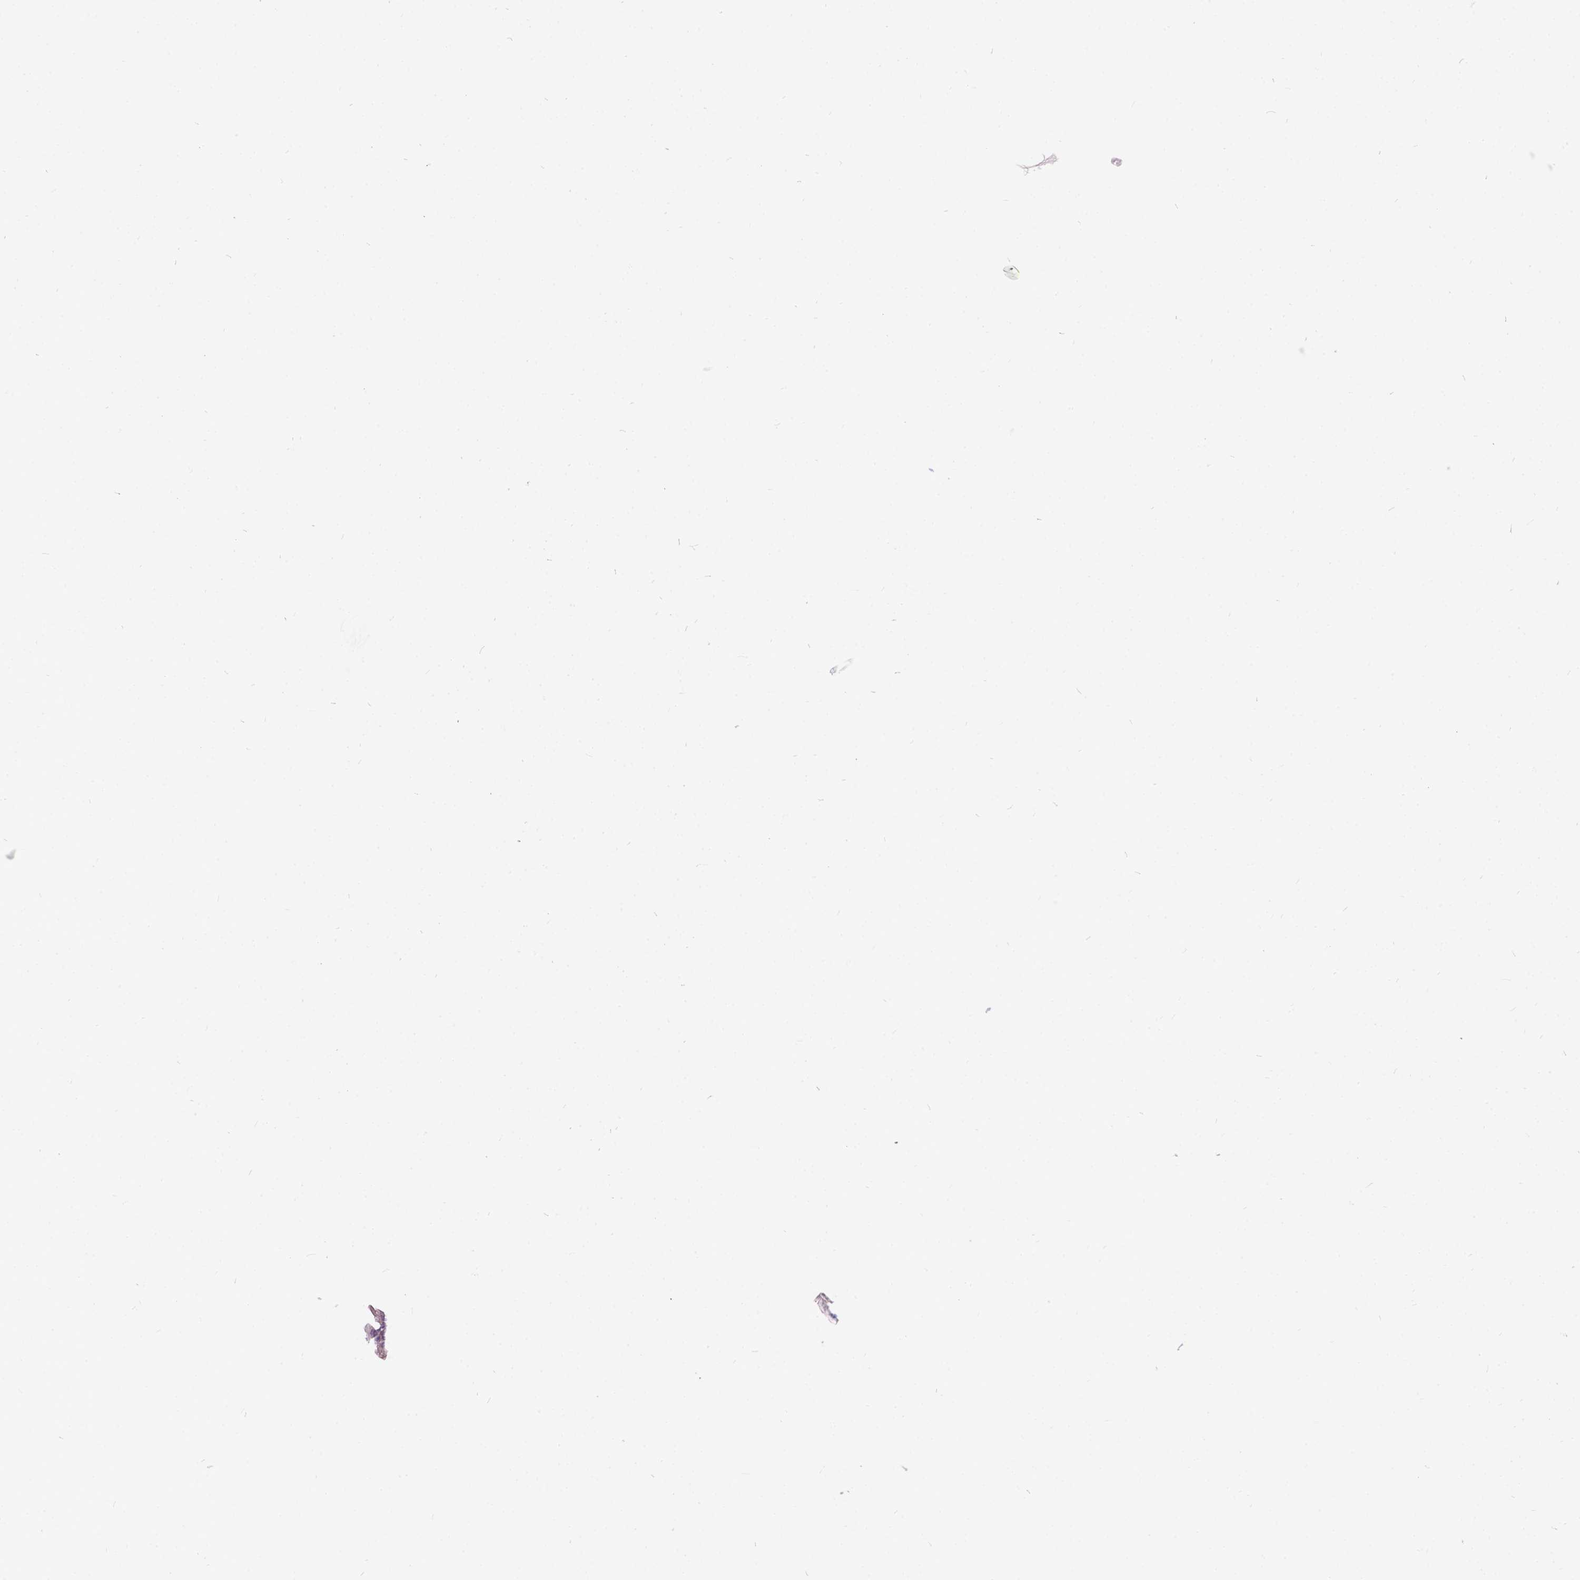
{"staining": {"intensity": "weak", "quantity": "25%-75%", "location": "cytoplasmic/membranous"}, "tissue": "gallbladder", "cell_type": "Glandular cells", "image_type": "normal", "snomed": [{"axis": "morphology", "description": "Normal tissue, NOS"}, {"axis": "topography", "description": "Gallbladder"}], "caption": "IHC (DAB (3,3'-diaminobenzidine)) staining of normal gallbladder exhibits weak cytoplasmic/membranous protein expression in about 25%-75% of glandular cells. (brown staining indicates protein expression, while blue staining denotes nuclei).", "gene": "CFAP54", "patient": {"sex": "female", "age": 63}}